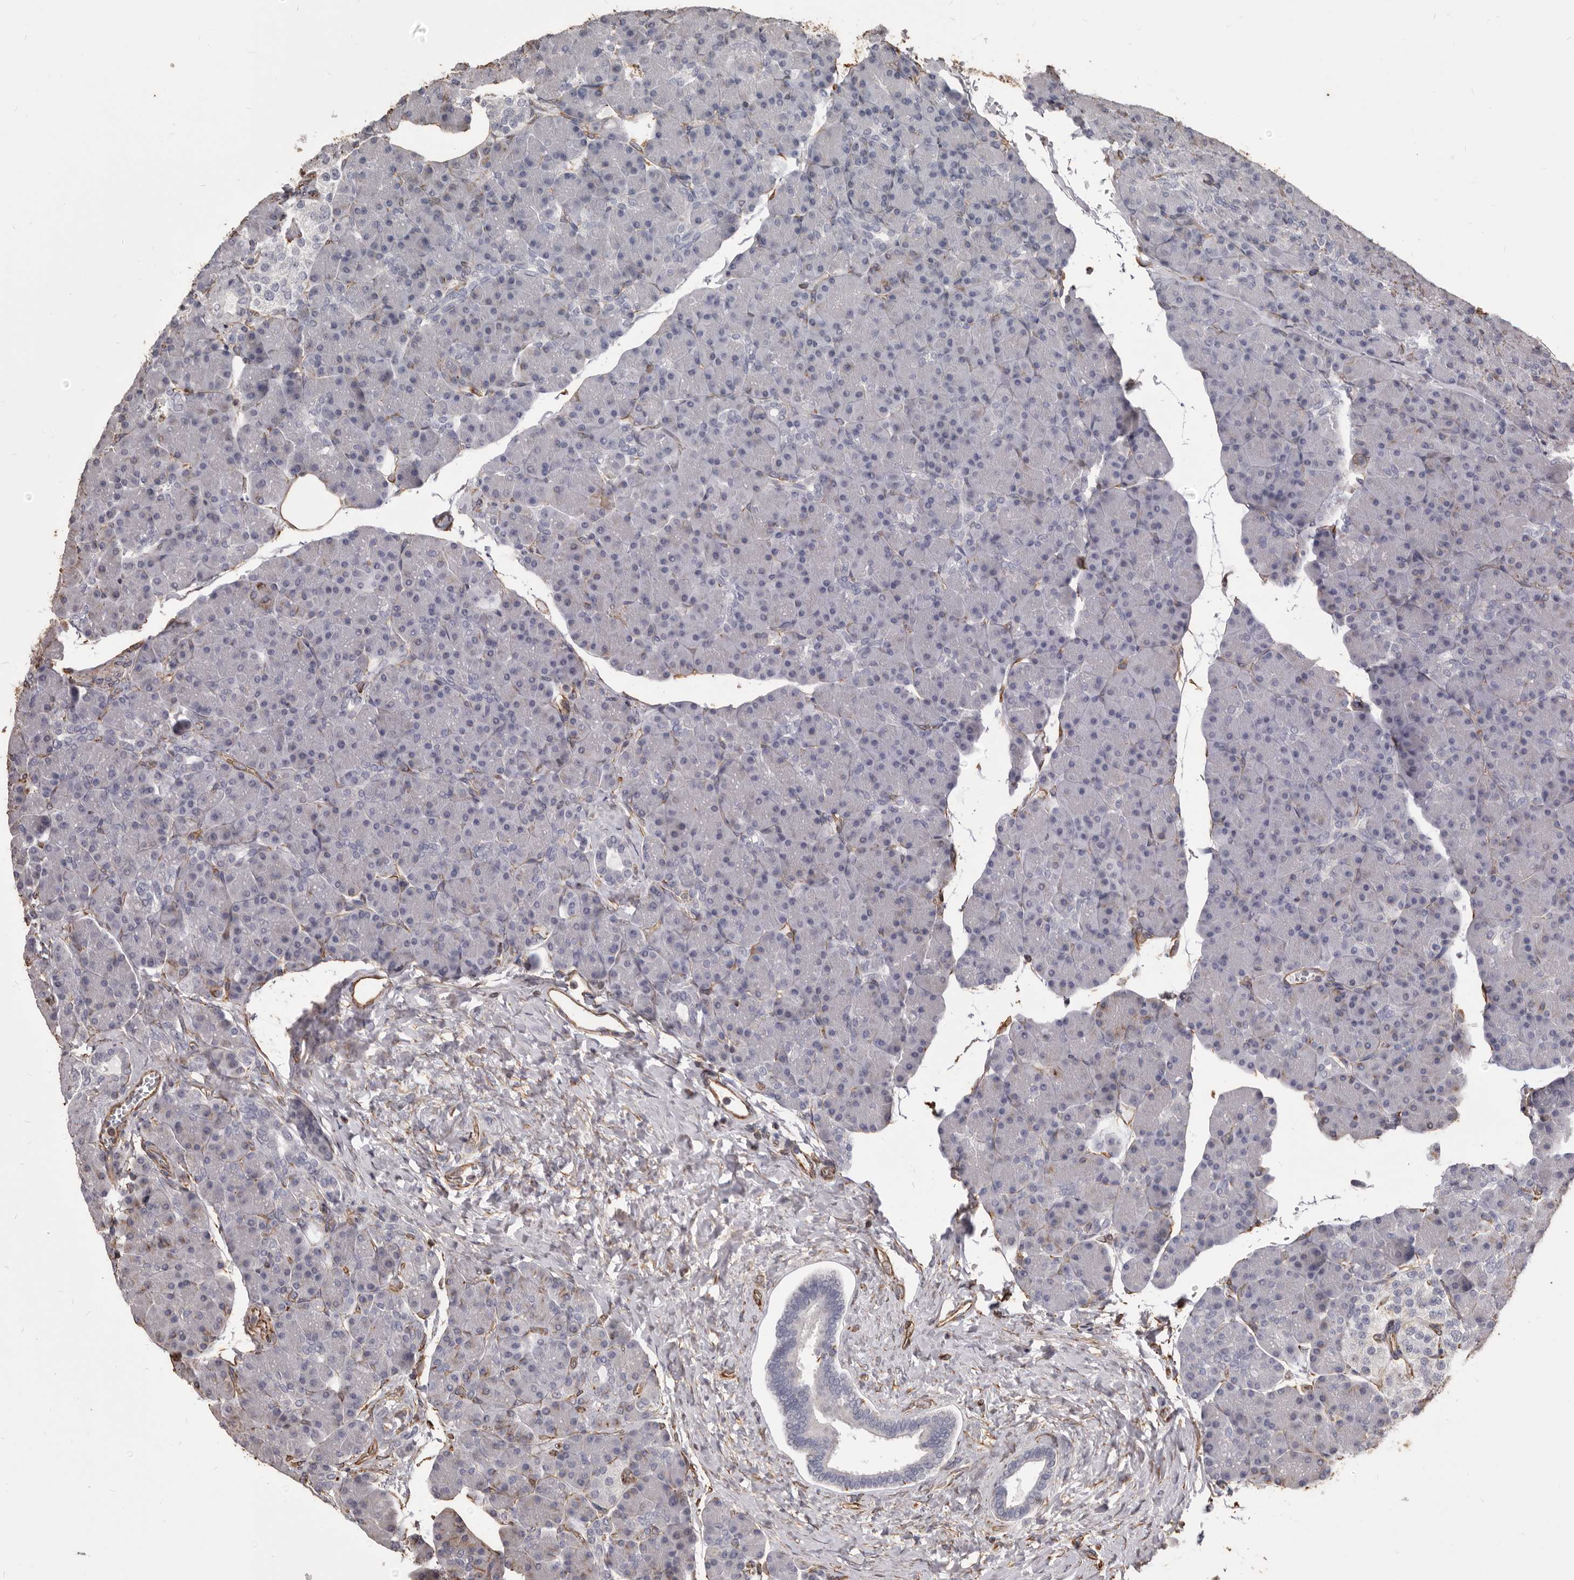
{"staining": {"intensity": "moderate", "quantity": "<25%", "location": "cytoplasmic/membranous"}, "tissue": "pancreas", "cell_type": "Exocrine glandular cells", "image_type": "normal", "snomed": [{"axis": "morphology", "description": "Normal tissue, NOS"}, {"axis": "topography", "description": "Pancreas"}], "caption": "A brown stain highlights moderate cytoplasmic/membranous expression of a protein in exocrine glandular cells of benign human pancreas.", "gene": "MTURN", "patient": {"sex": "female", "age": 43}}